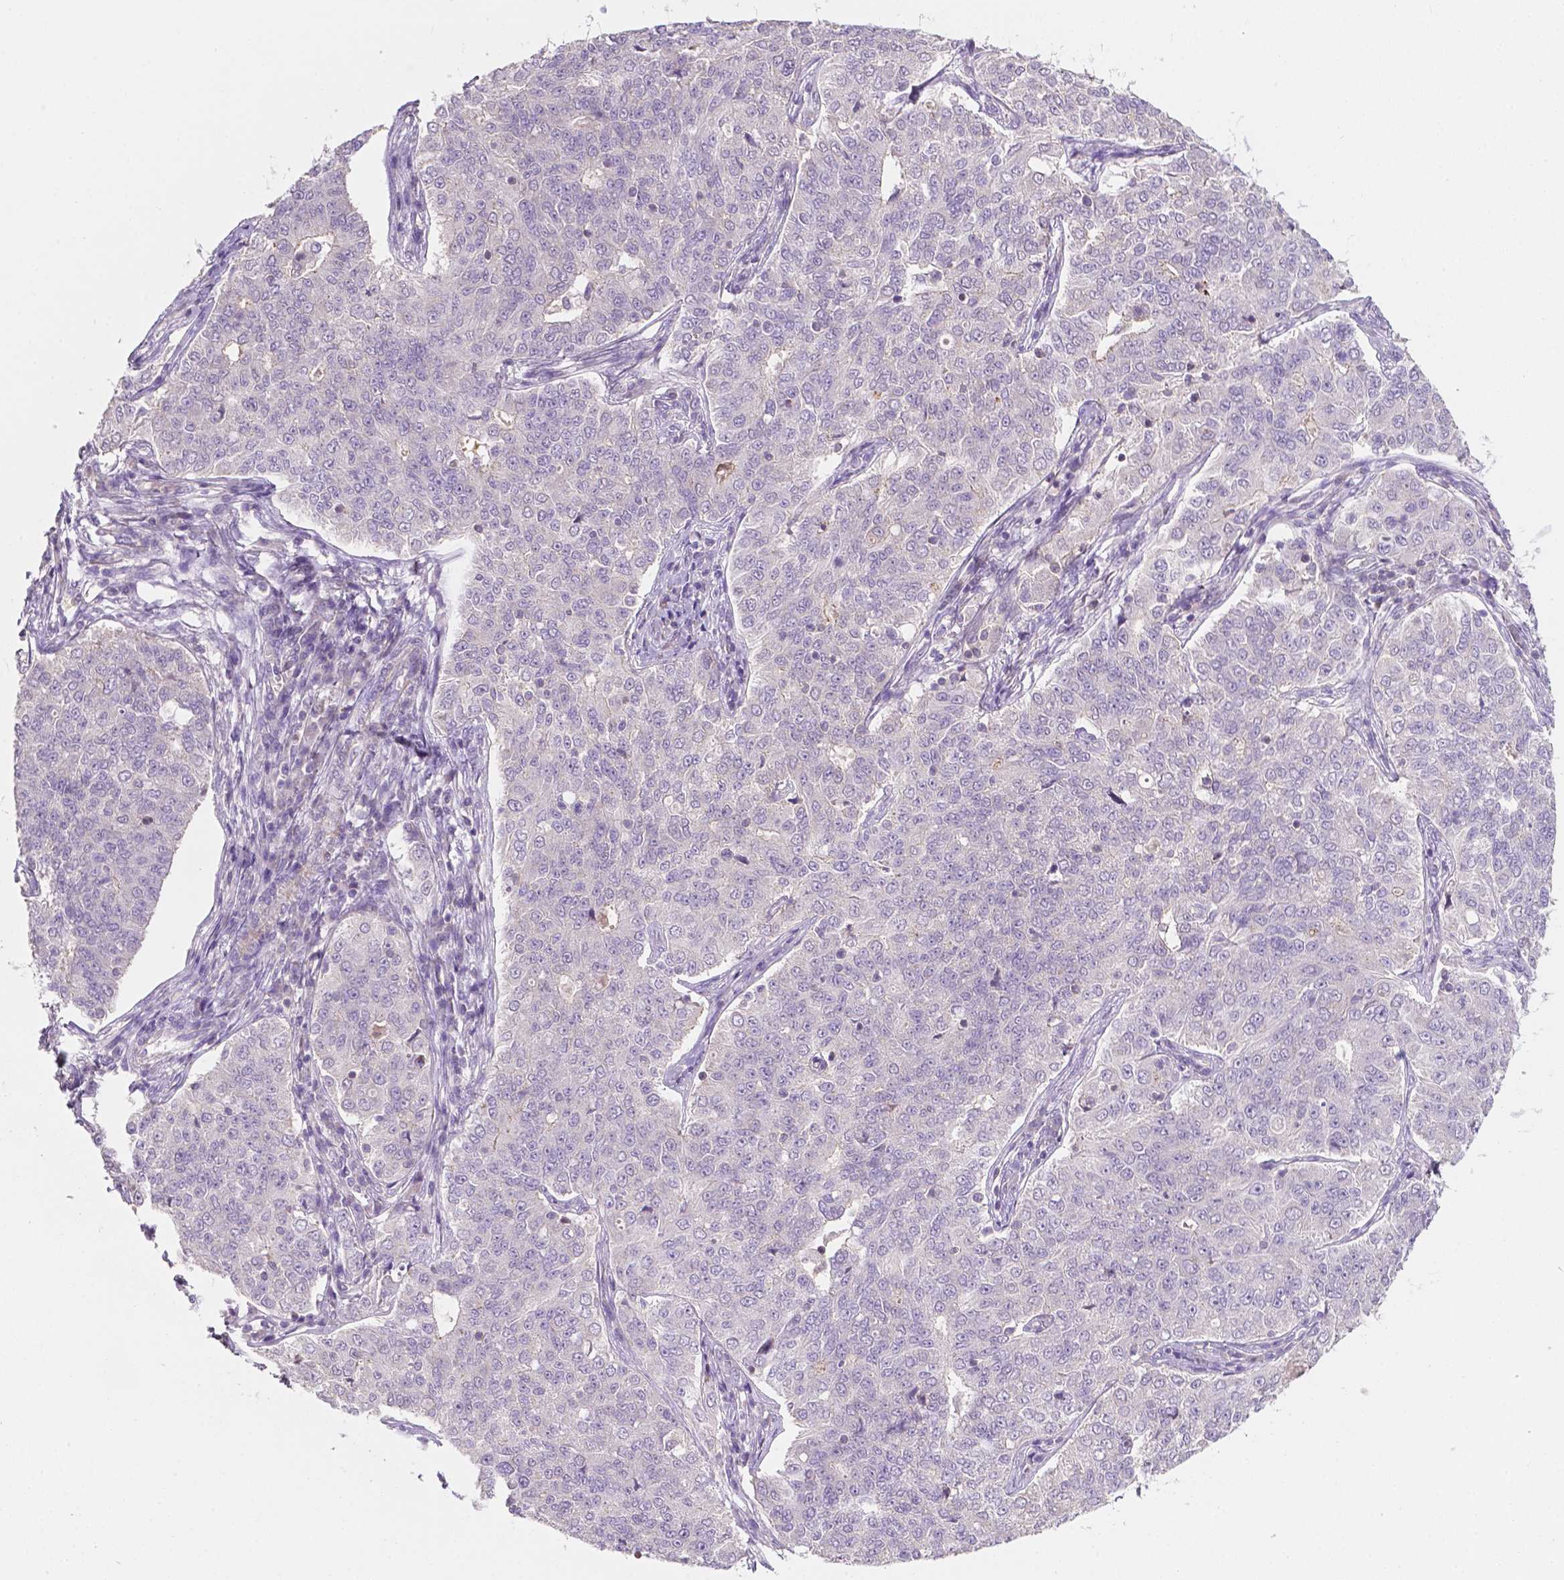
{"staining": {"intensity": "negative", "quantity": "none", "location": "none"}, "tissue": "endometrial cancer", "cell_type": "Tumor cells", "image_type": "cancer", "snomed": [{"axis": "morphology", "description": "Adenocarcinoma, NOS"}, {"axis": "topography", "description": "Endometrium"}], "caption": "Adenocarcinoma (endometrial) stained for a protein using immunohistochemistry demonstrates no staining tumor cells.", "gene": "EGFR", "patient": {"sex": "female", "age": 43}}